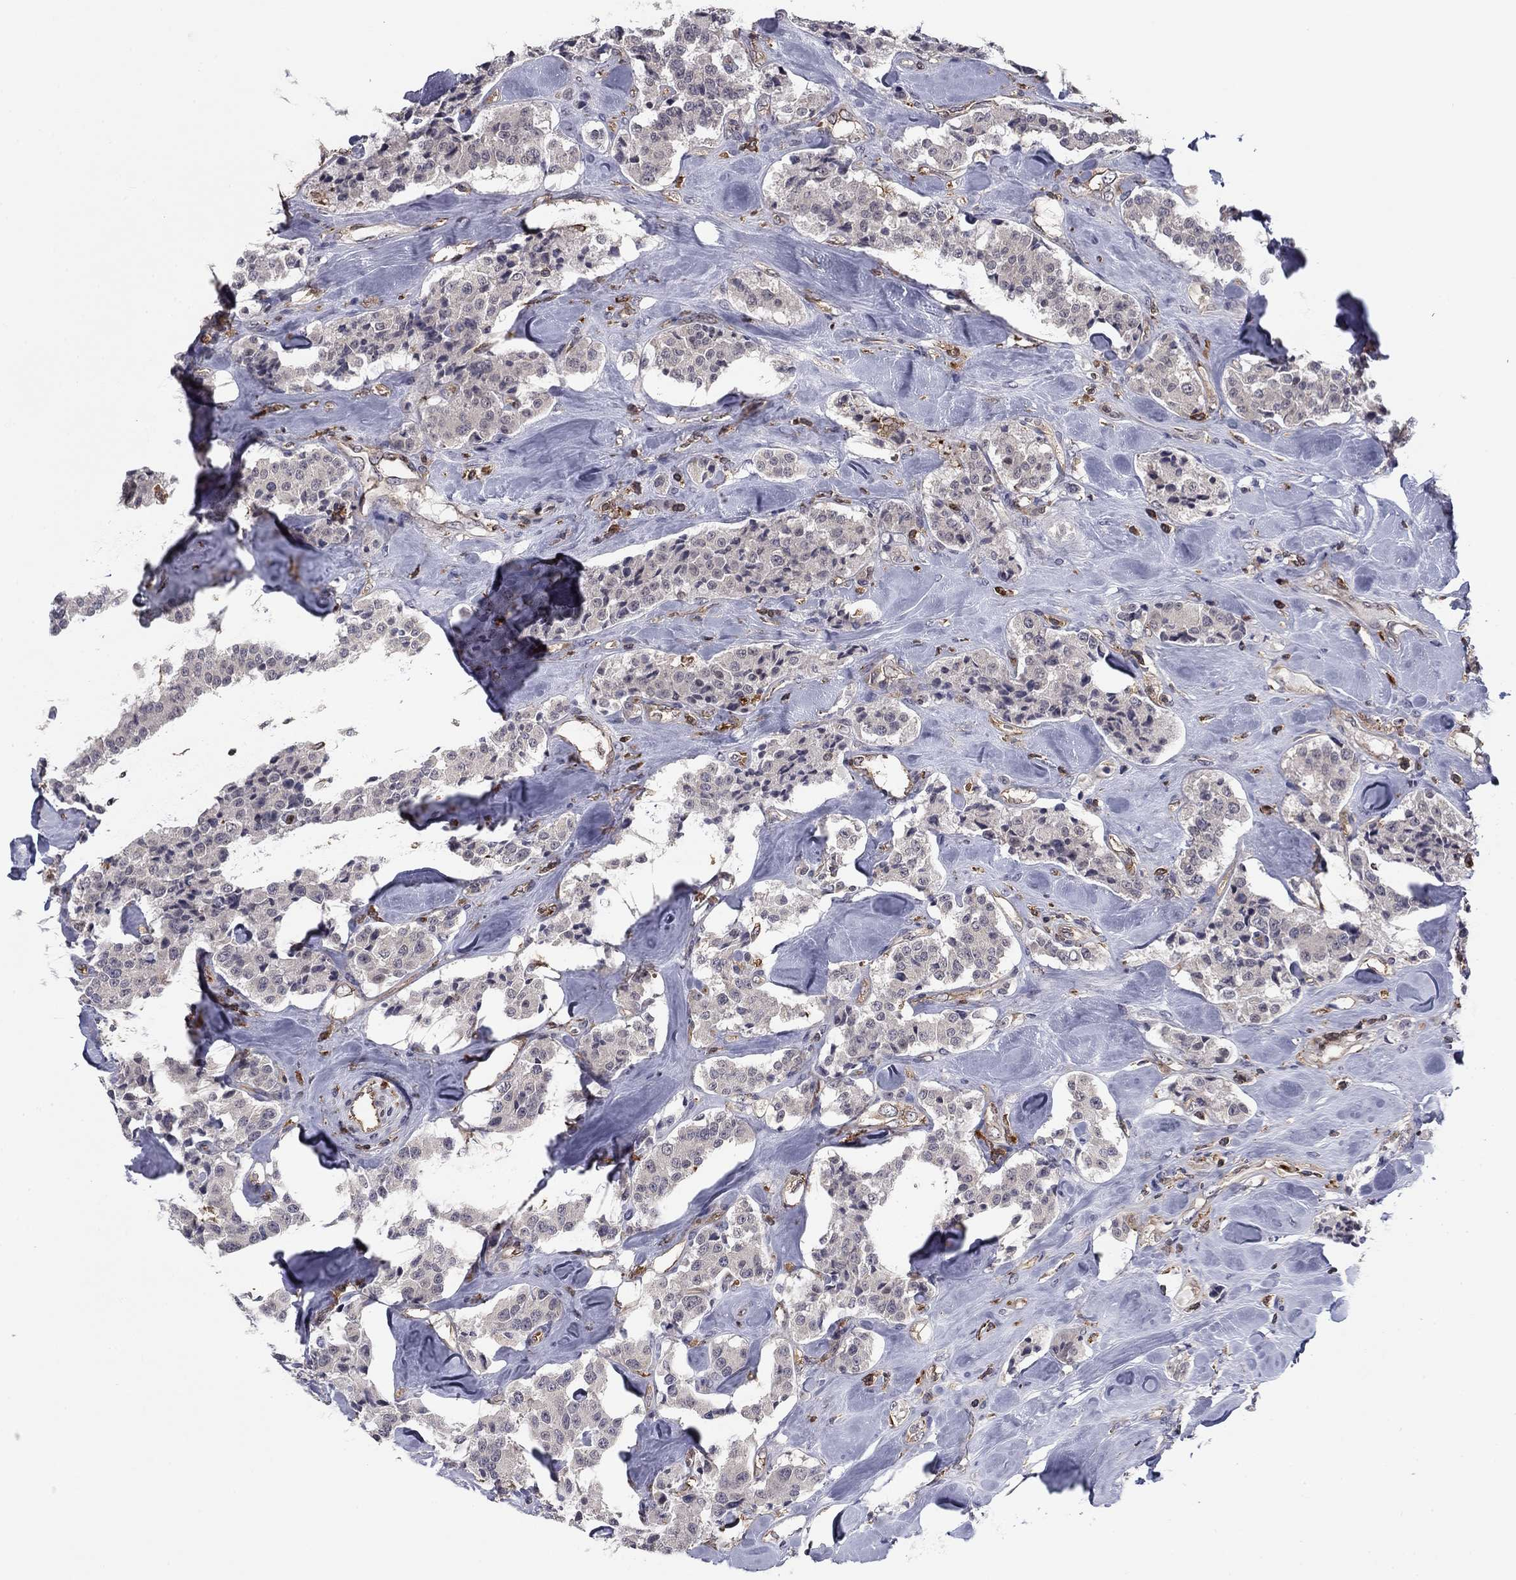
{"staining": {"intensity": "negative", "quantity": "none", "location": "none"}, "tissue": "carcinoid", "cell_type": "Tumor cells", "image_type": "cancer", "snomed": [{"axis": "morphology", "description": "Carcinoid, malignant, NOS"}, {"axis": "topography", "description": "Pancreas"}], "caption": "High magnification brightfield microscopy of carcinoid stained with DAB (3,3'-diaminobenzidine) (brown) and counterstained with hematoxylin (blue): tumor cells show no significant staining. (DAB IHC, high magnification).", "gene": "PLCB2", "patient": {"sex": "male", "age": 41}}